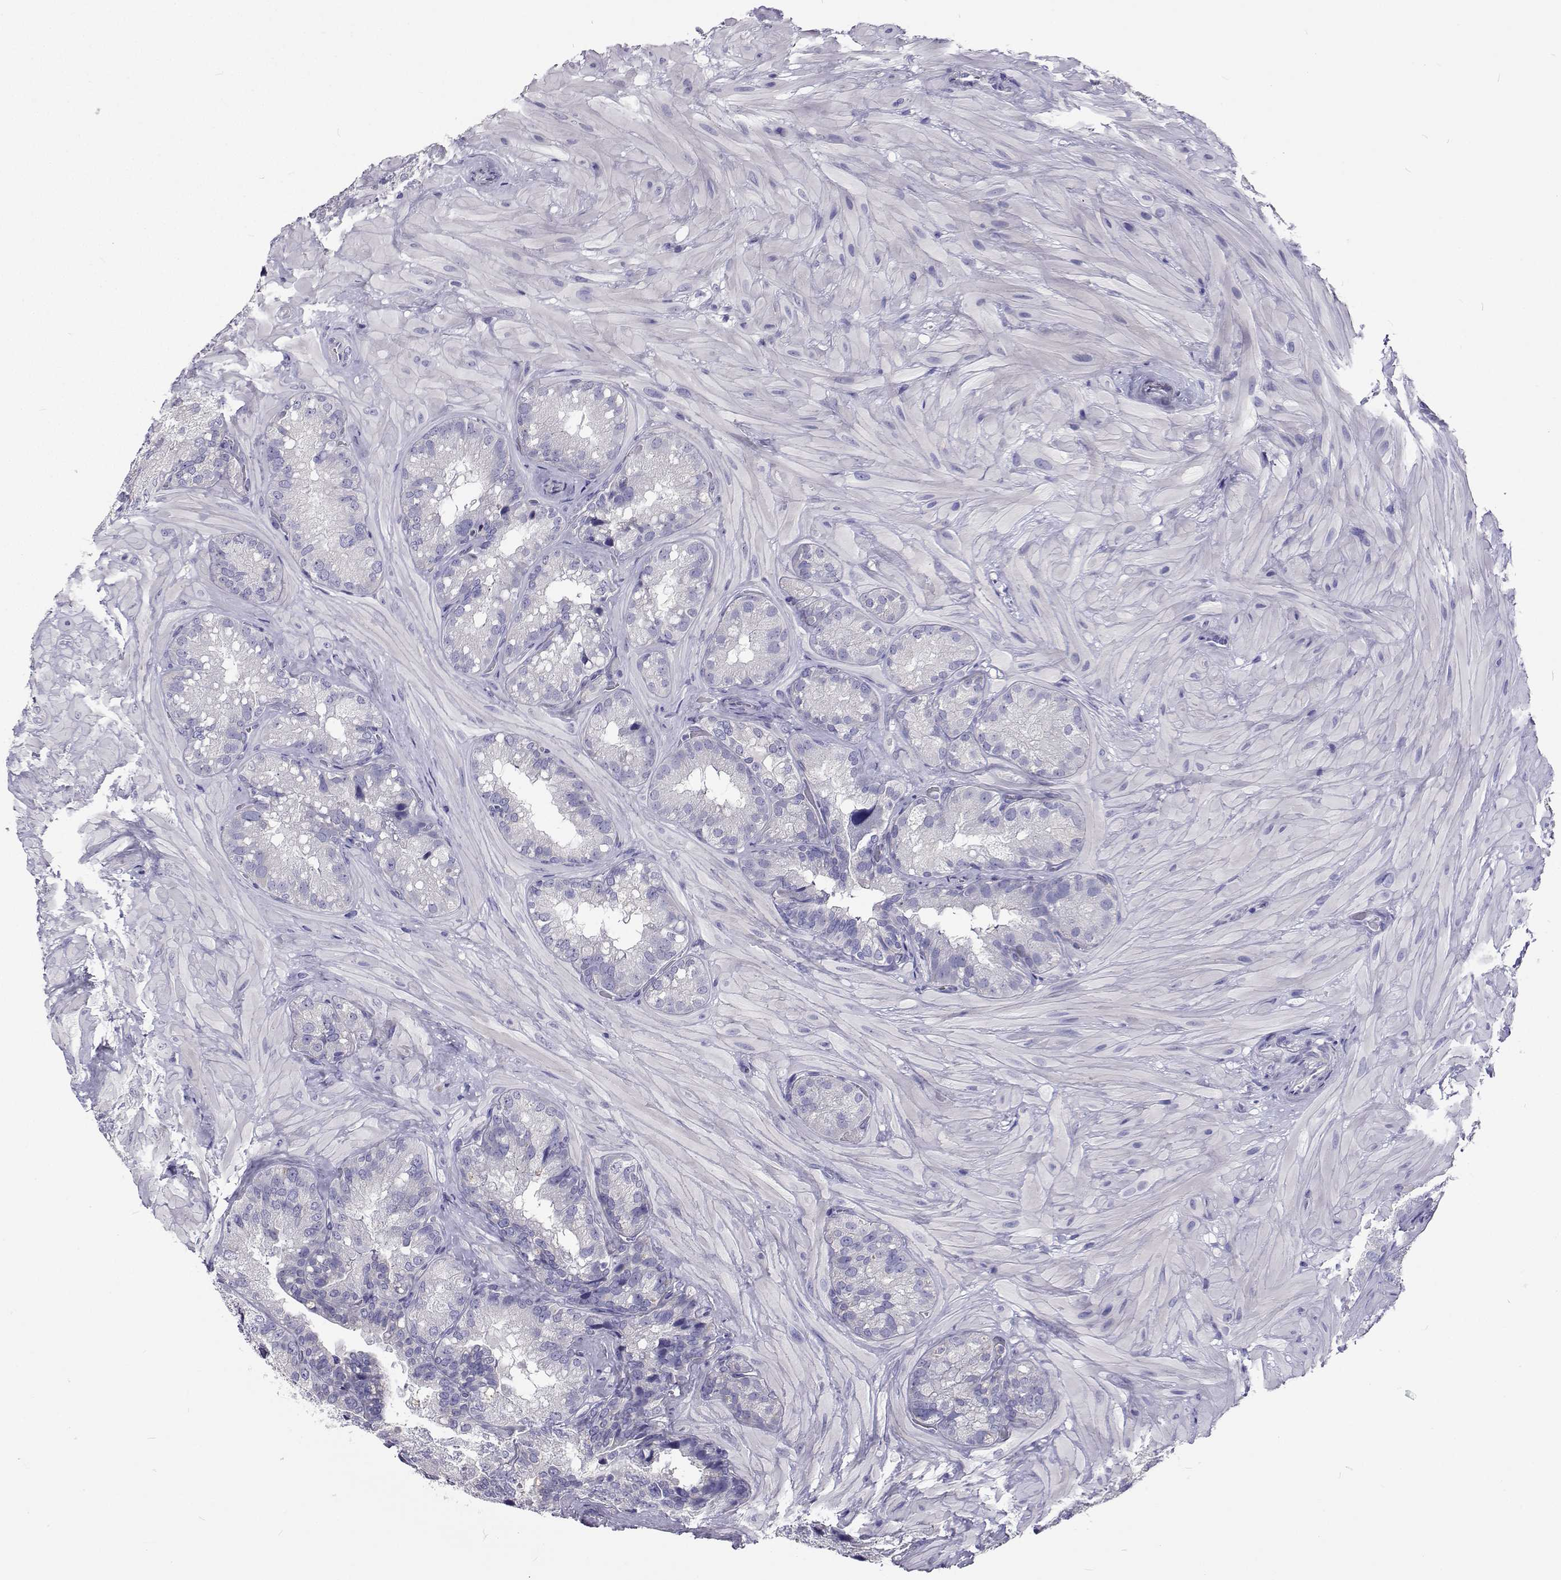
{"staining": {"intensity": "negative", "quantity": "none", "location": "none"}, "tissue": "seminal vesicle", "cell_type": "Glandular cells", "image_type": "normal", "snomed": [{"axis": "morphology", "description": "Normal tissue, NOS"}, {"axis": "topography", "description": "Seminal veicle"}], "caption": "The micrograph displays no significant expression in glandular cells of seminal vesicle. The staining is performed using DAB (3,3'-diaminobenzidine) brown chromogen with nuclei counter-stained in using hematoxylin.", "gene": "LHFPL7", "patient": {"sex": "male", "age": 60}}